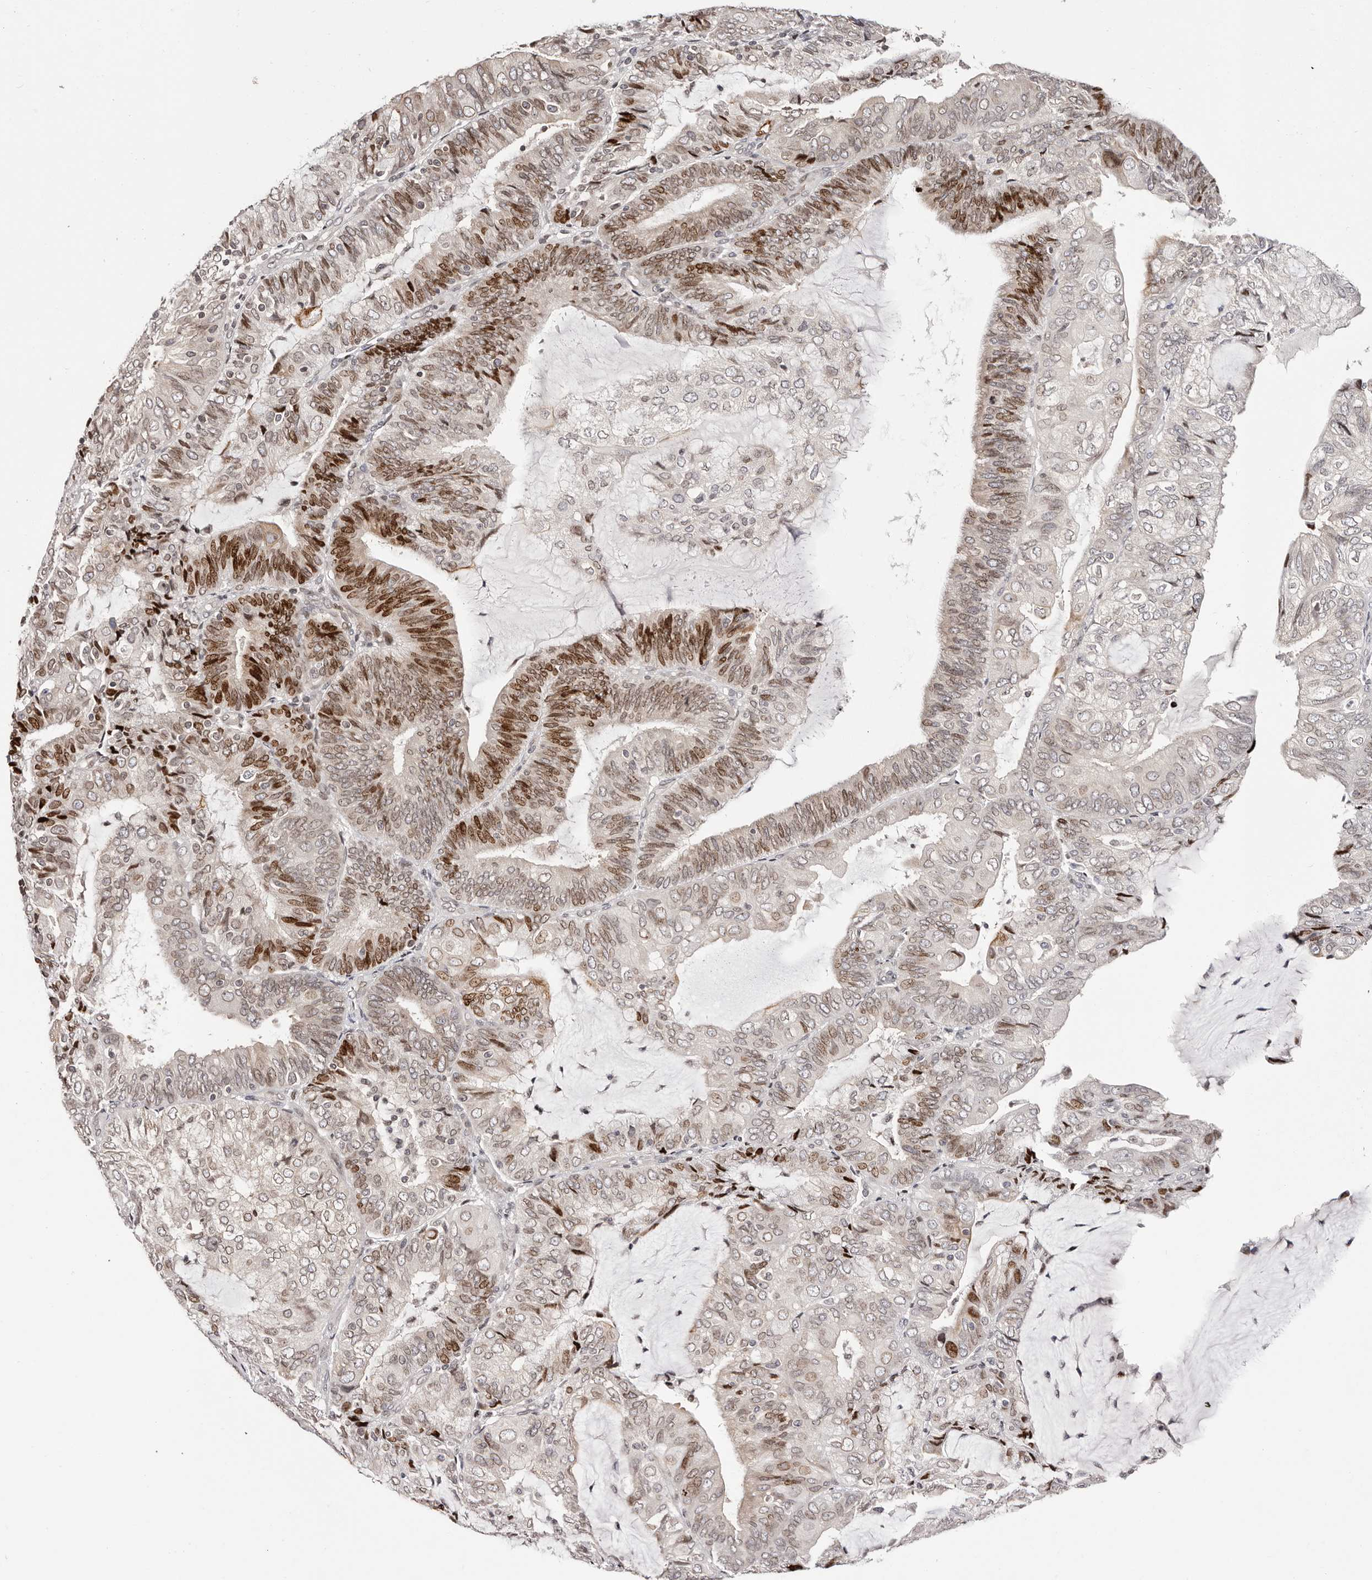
{"staining": {"intensity": "strong", "quantity": "25%-75%", "location": "nuclear"}, "tissue": "endometrial cancer", "cell_type": "Tumor cells", "image_type": "cancer", "snomed": [{"axis": "morphology", "description": "Adenocarcinoma, NOS"}, {"axis": "topography", "description": "Endometrium"}], "caption": "The photomicrograph displays a brown stain indicating the presence of a protein in the nuclear of tumor cells in endometrial cancer.", "gene": "NUP153", "patient": {"sex": "female", "age": 81}}